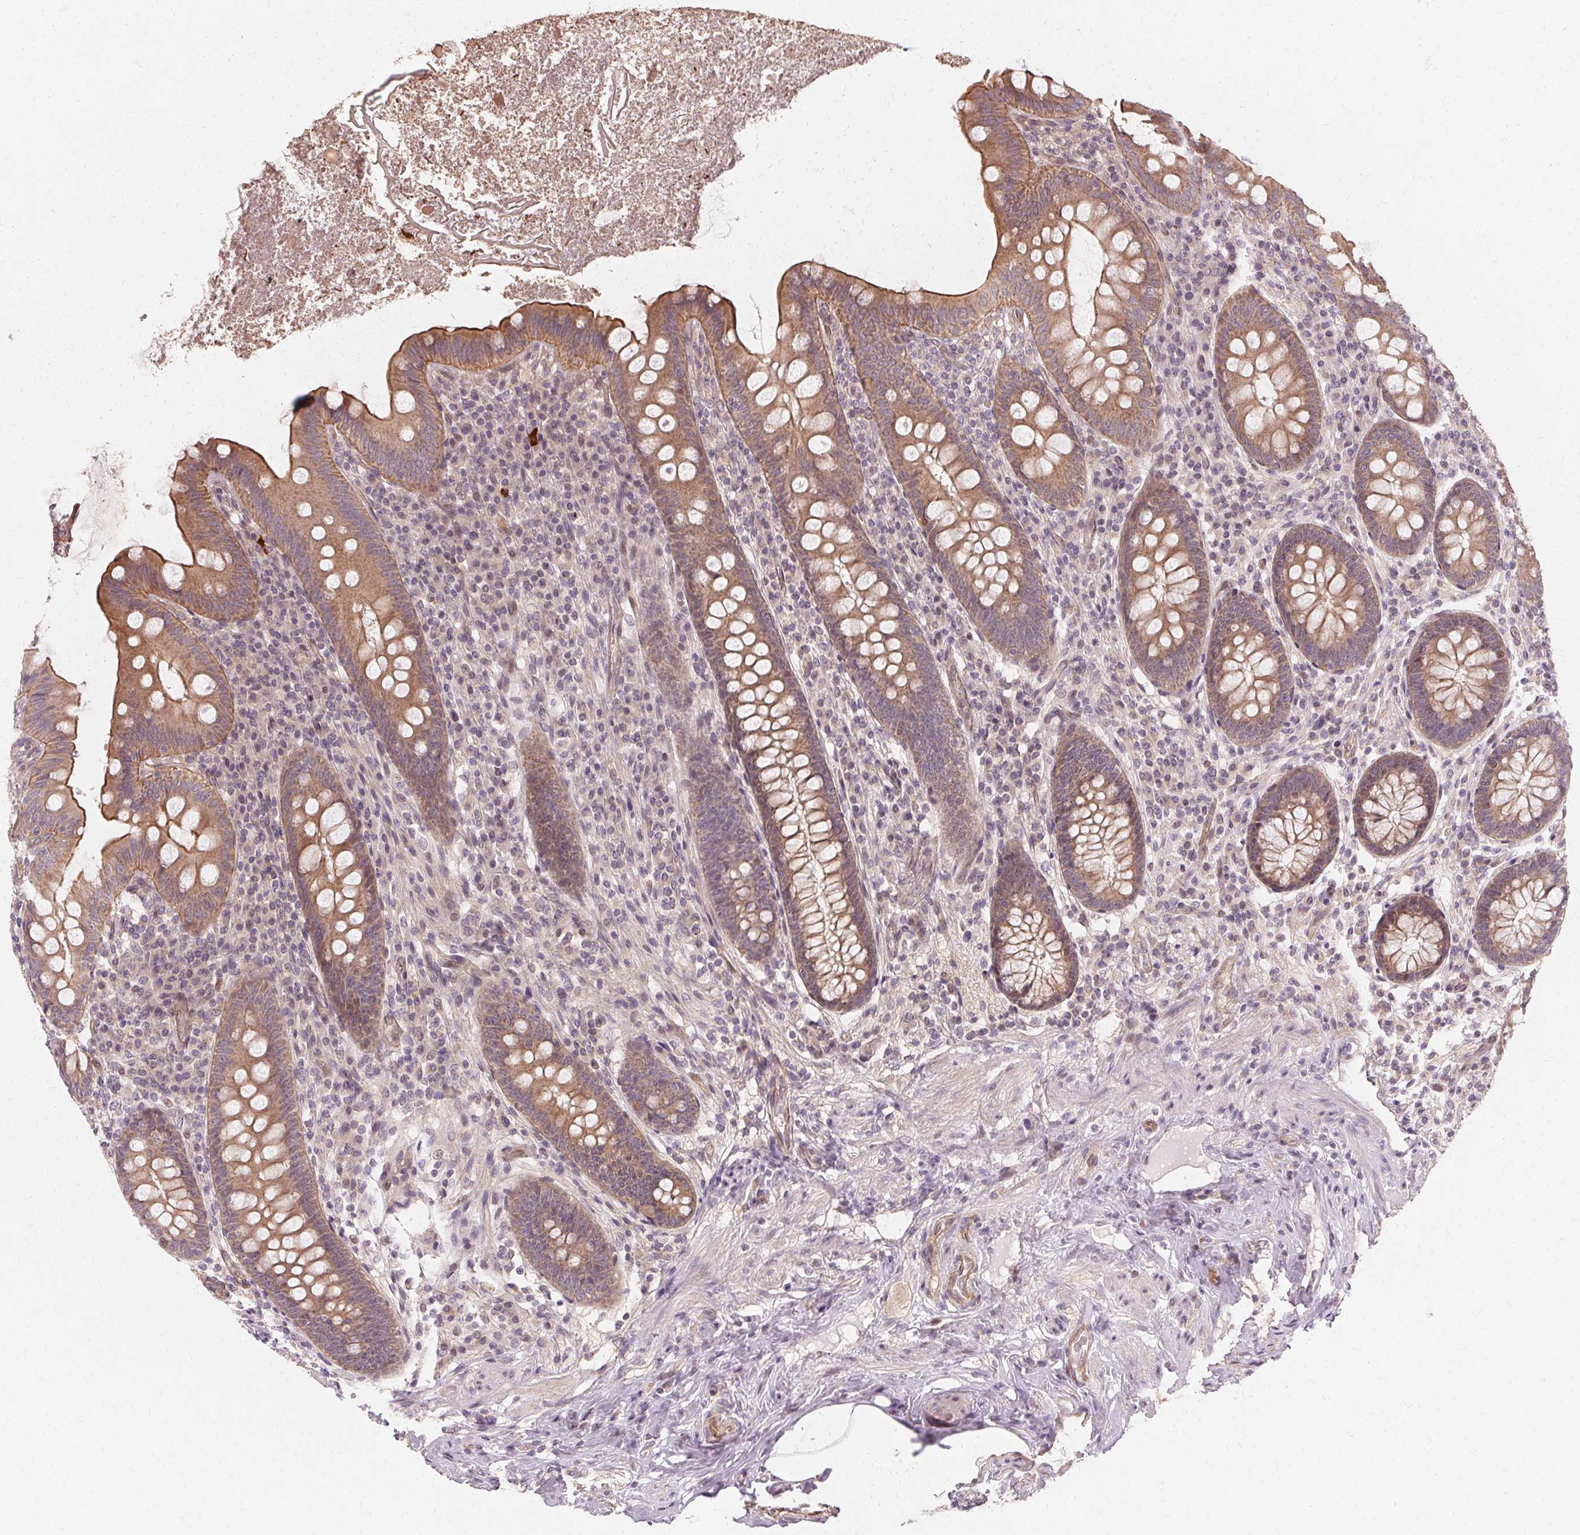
{"staining": {"intensity": "moderate", "quantity": "25%-75%", "location": "cytoplasmic/membranous"}, "tissue": "appendix", "cell_type": "Glandular cells", "image_type": "normal", "snomed": [{"axis": "morphology", "description": "Normal tissue, NOS"}, {"axis": "topography", "description": "Appendix"}], "caption": "The photomicrograph exhibits staining of unremarkable appendix, revealing moderate cytoplasmic/membranous protein expression (brown color) within glandular cells.", "gene": "USP8", "patient": {"sex": "male", "age": 71}}